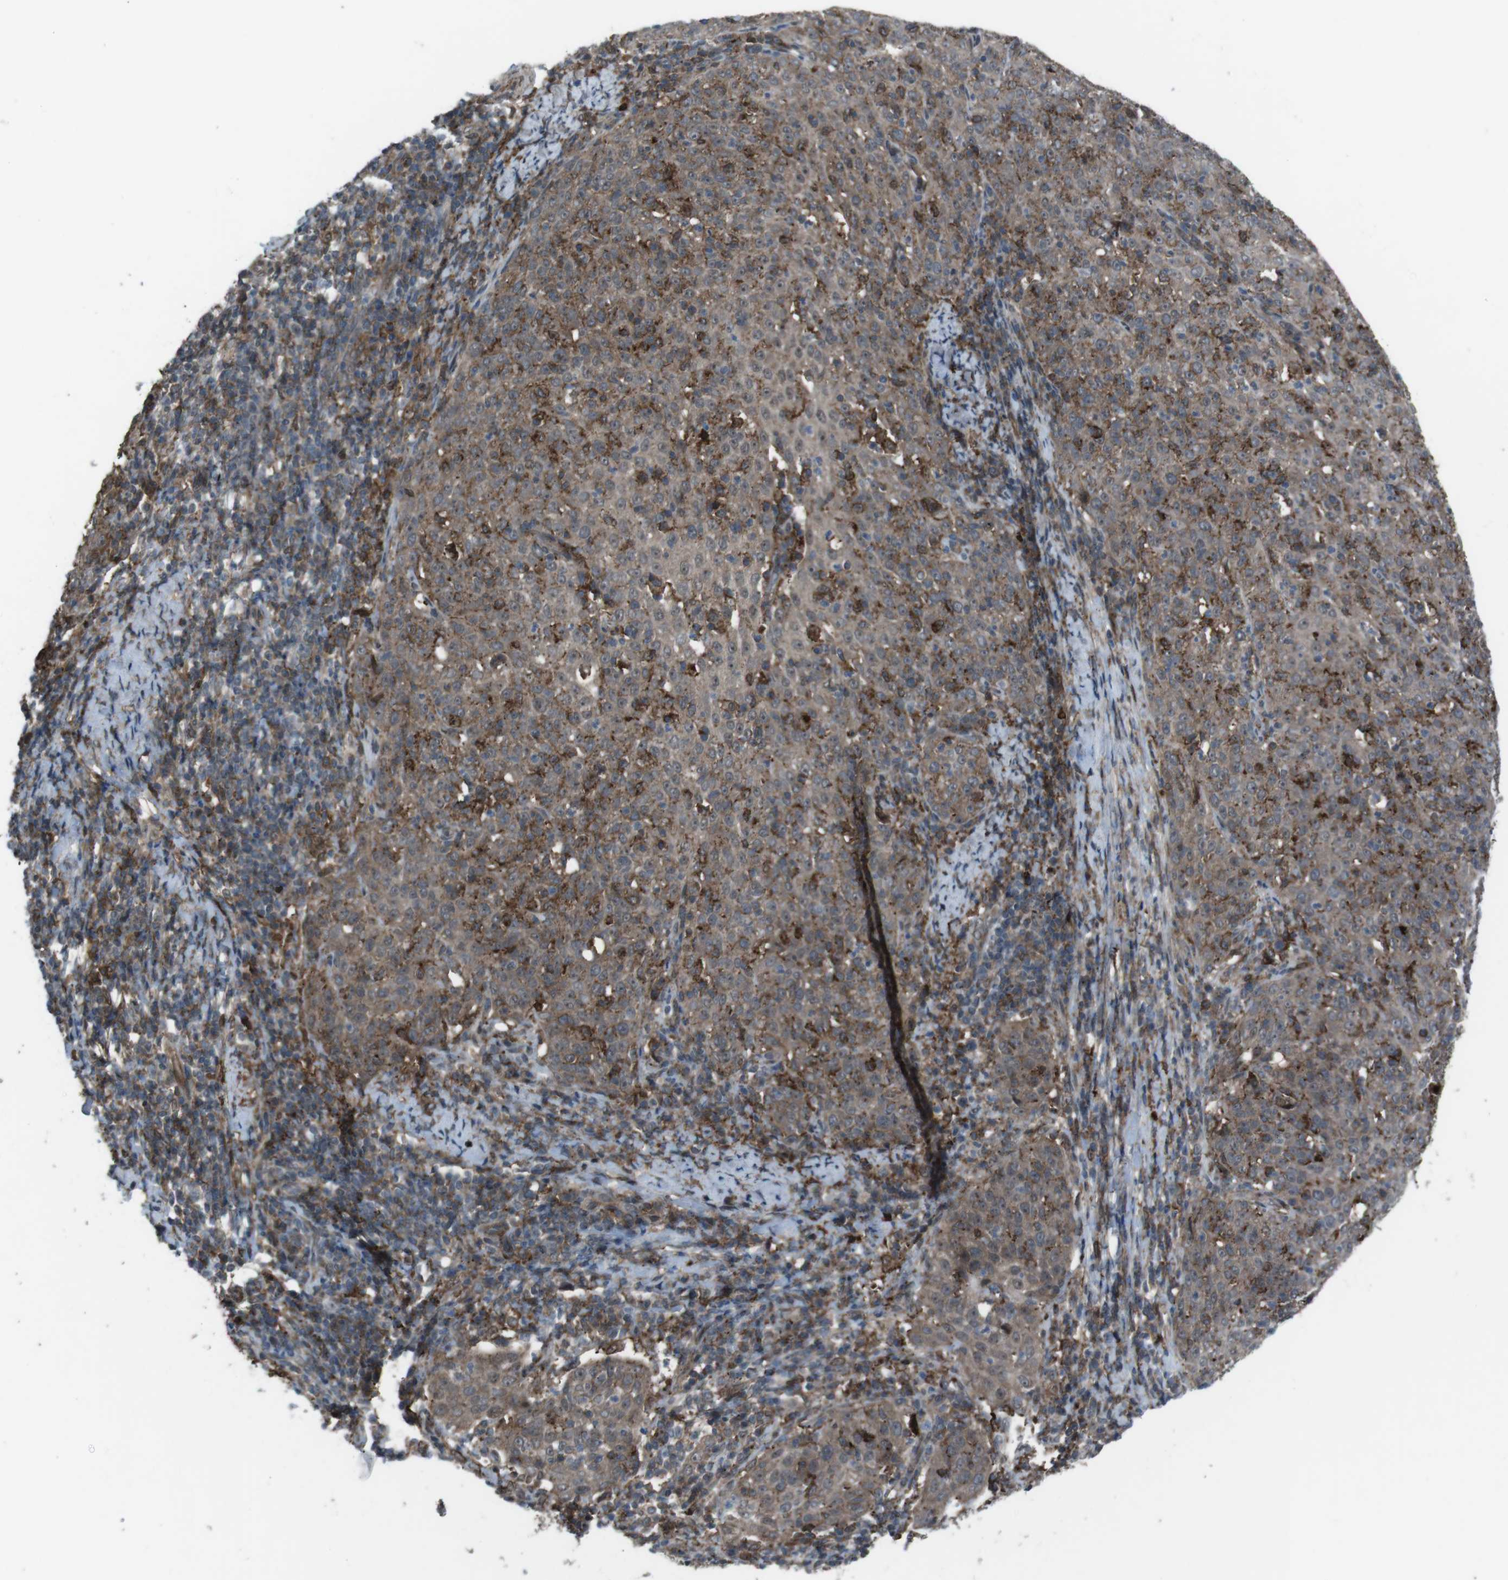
{"staining": {"intensity": "moderate", "quantity": ">75%", "location": "cytoplasmic/membranous"}, "tissue": "cervical cancer", "cell_type": "Tumor cells", "image_type": "cancer", "snomed": [{"axis": "morphology", "description": "Squamous cell carcinoma, NOS"}, {"axis": "topography", "description": "Cervix"}], "caption": "IHC of human cervical cancer exhibits medium levels of moderate cytoplasmic/membranous staining in approximately >75% of tumor cells.", "gene": "GDF10", "patient": {"sex": "female", "age": 51}}